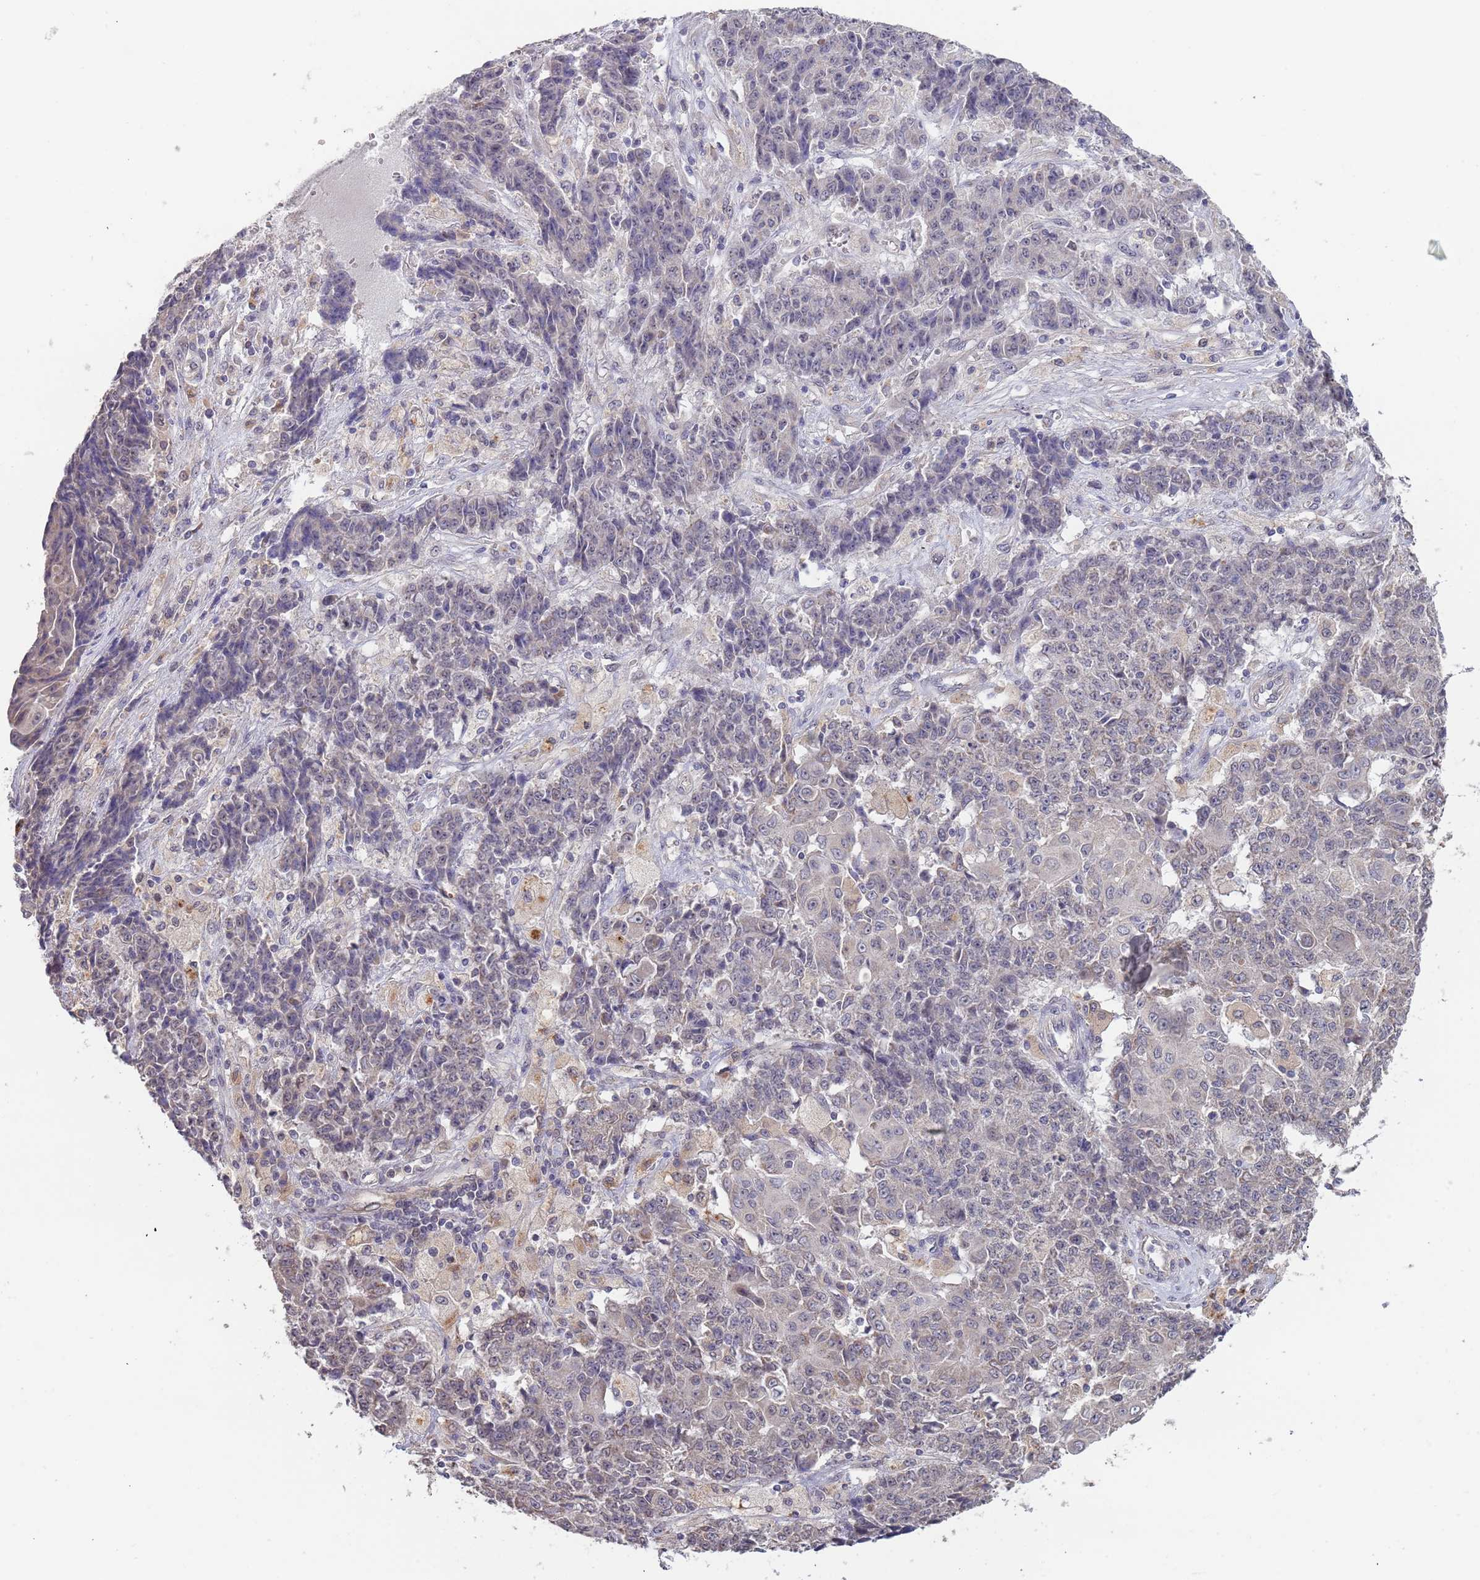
{"staining": {"intensity": "negative", "quantity": "none", "location": "none"}, "tissue": "ovarian cancer", "cell_type": "Tumor cells", "image_type": "cancer", "snomed": [{"axis": "morphology", "description": "Carcinoma, endometroid"}, {"axis": "topography", "description": "Ovary"}], "caption": "Immunohistochemistry (IHC) of human ovarian cancer reveals no expression in tumor cells. (Stains: DAB (3,3'-diaminobenzidine) immunohistochemistry (IHC) with hematoxylin counter stain, Microscopy: brightfield microscopy at high magnification).", "gene": "TMEM64", "patient": {"sex": "female", "age": 42}}